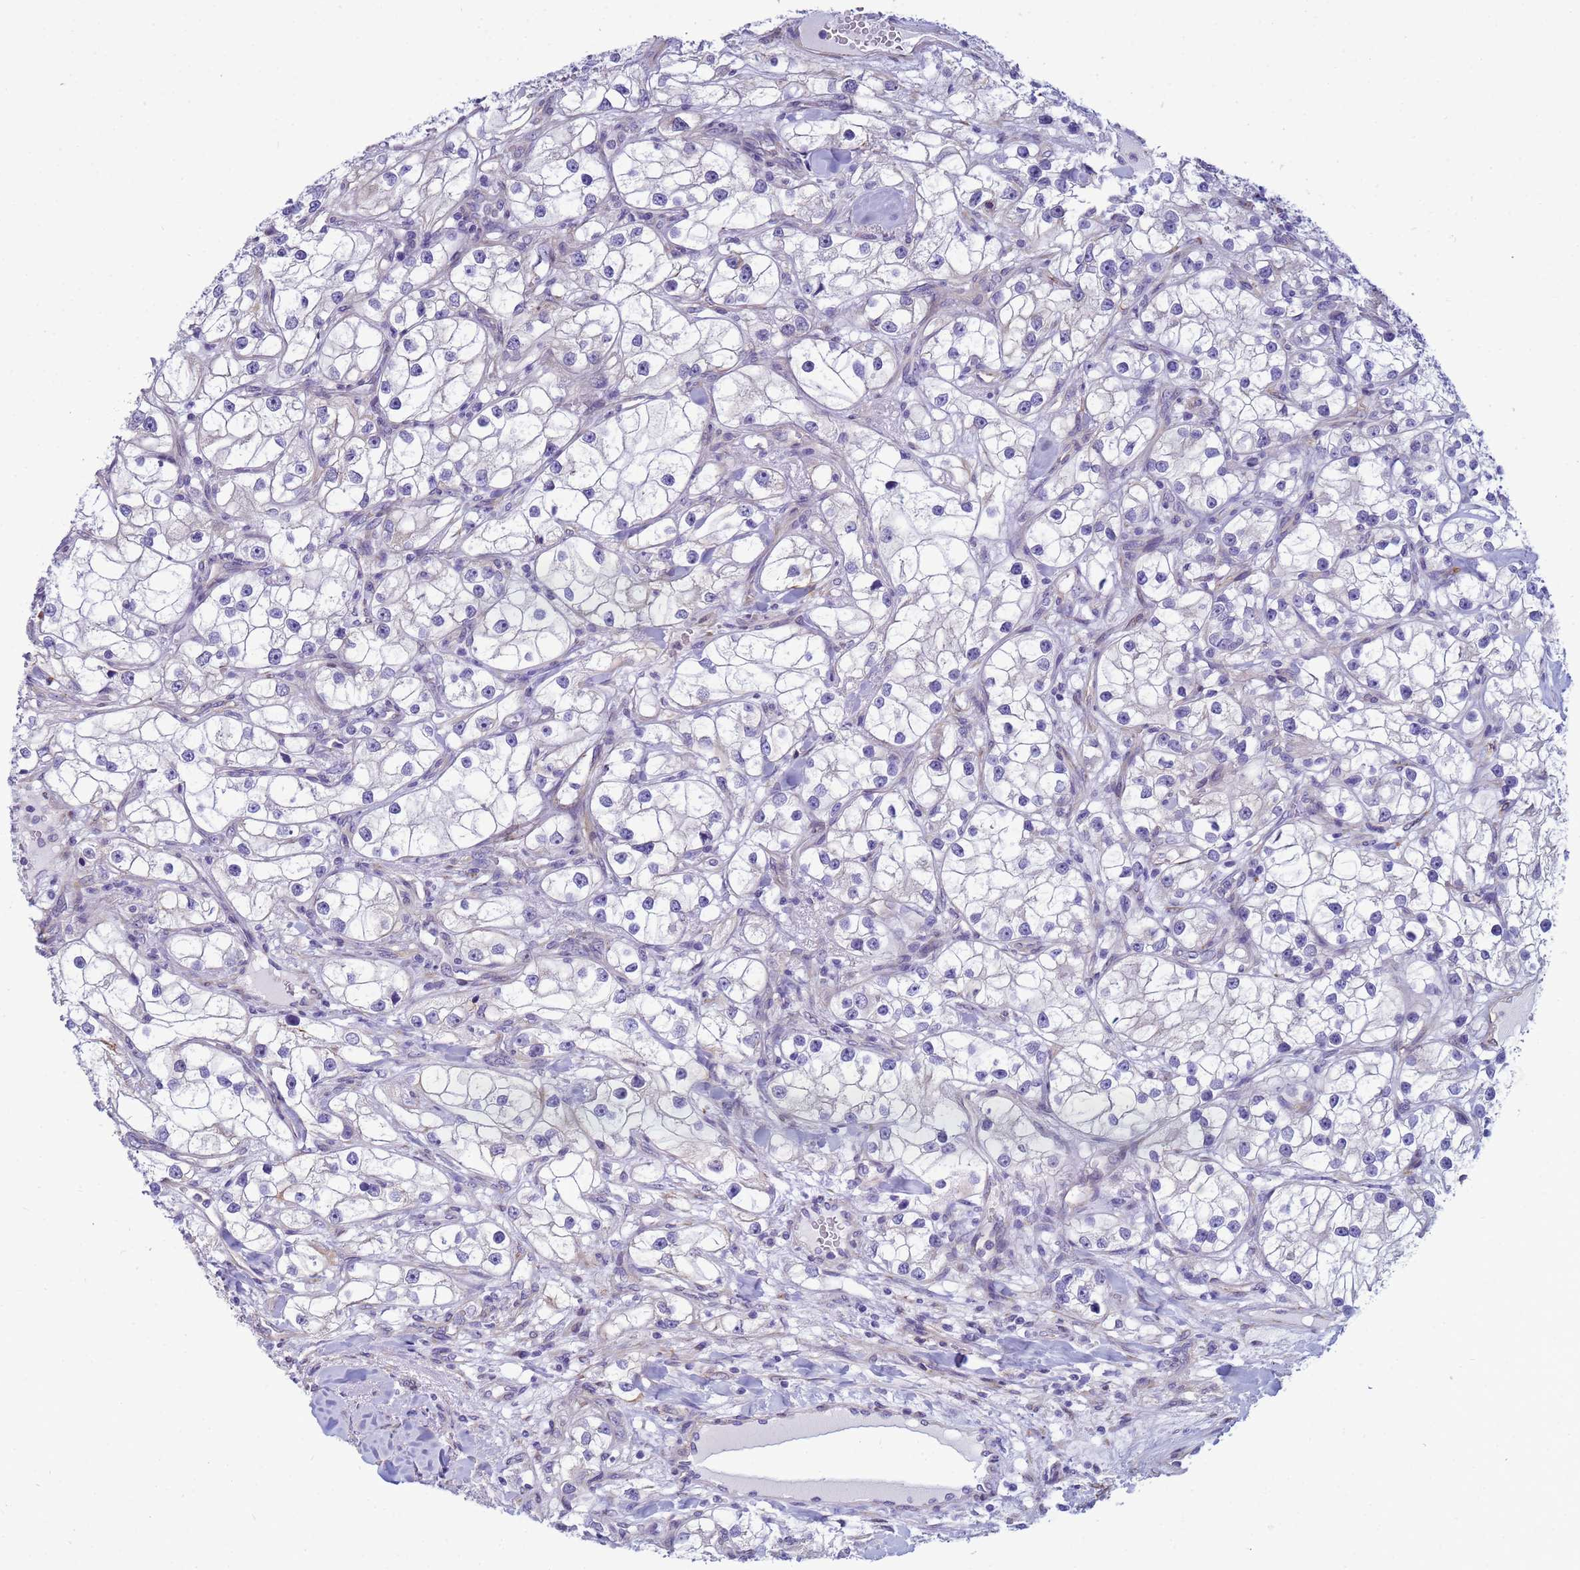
{"staining": {"intensity": "negative", "quantity": "none", "location": "none"}, "tissue": "renal cancer", "cell_type": "Tumor cells", "image_type": "cancer", "snomed": [{"axis": "morphology", "description": "Adenocarcinoma, NOS"}, {"axis": "topography", "description": "Kidney"}], "caption": "Immunohistochemistry (IHC) photomicrograph of renal adenocarcinoma stained for a protein (brown), which displays no staining in tumor cells. (DAB (3,3'-diaminobenzidine) immunohistochemistry with hematoxylin counter stain).", "gene": "TRPC6", "patient": {"sex": "male", "age": 77}}